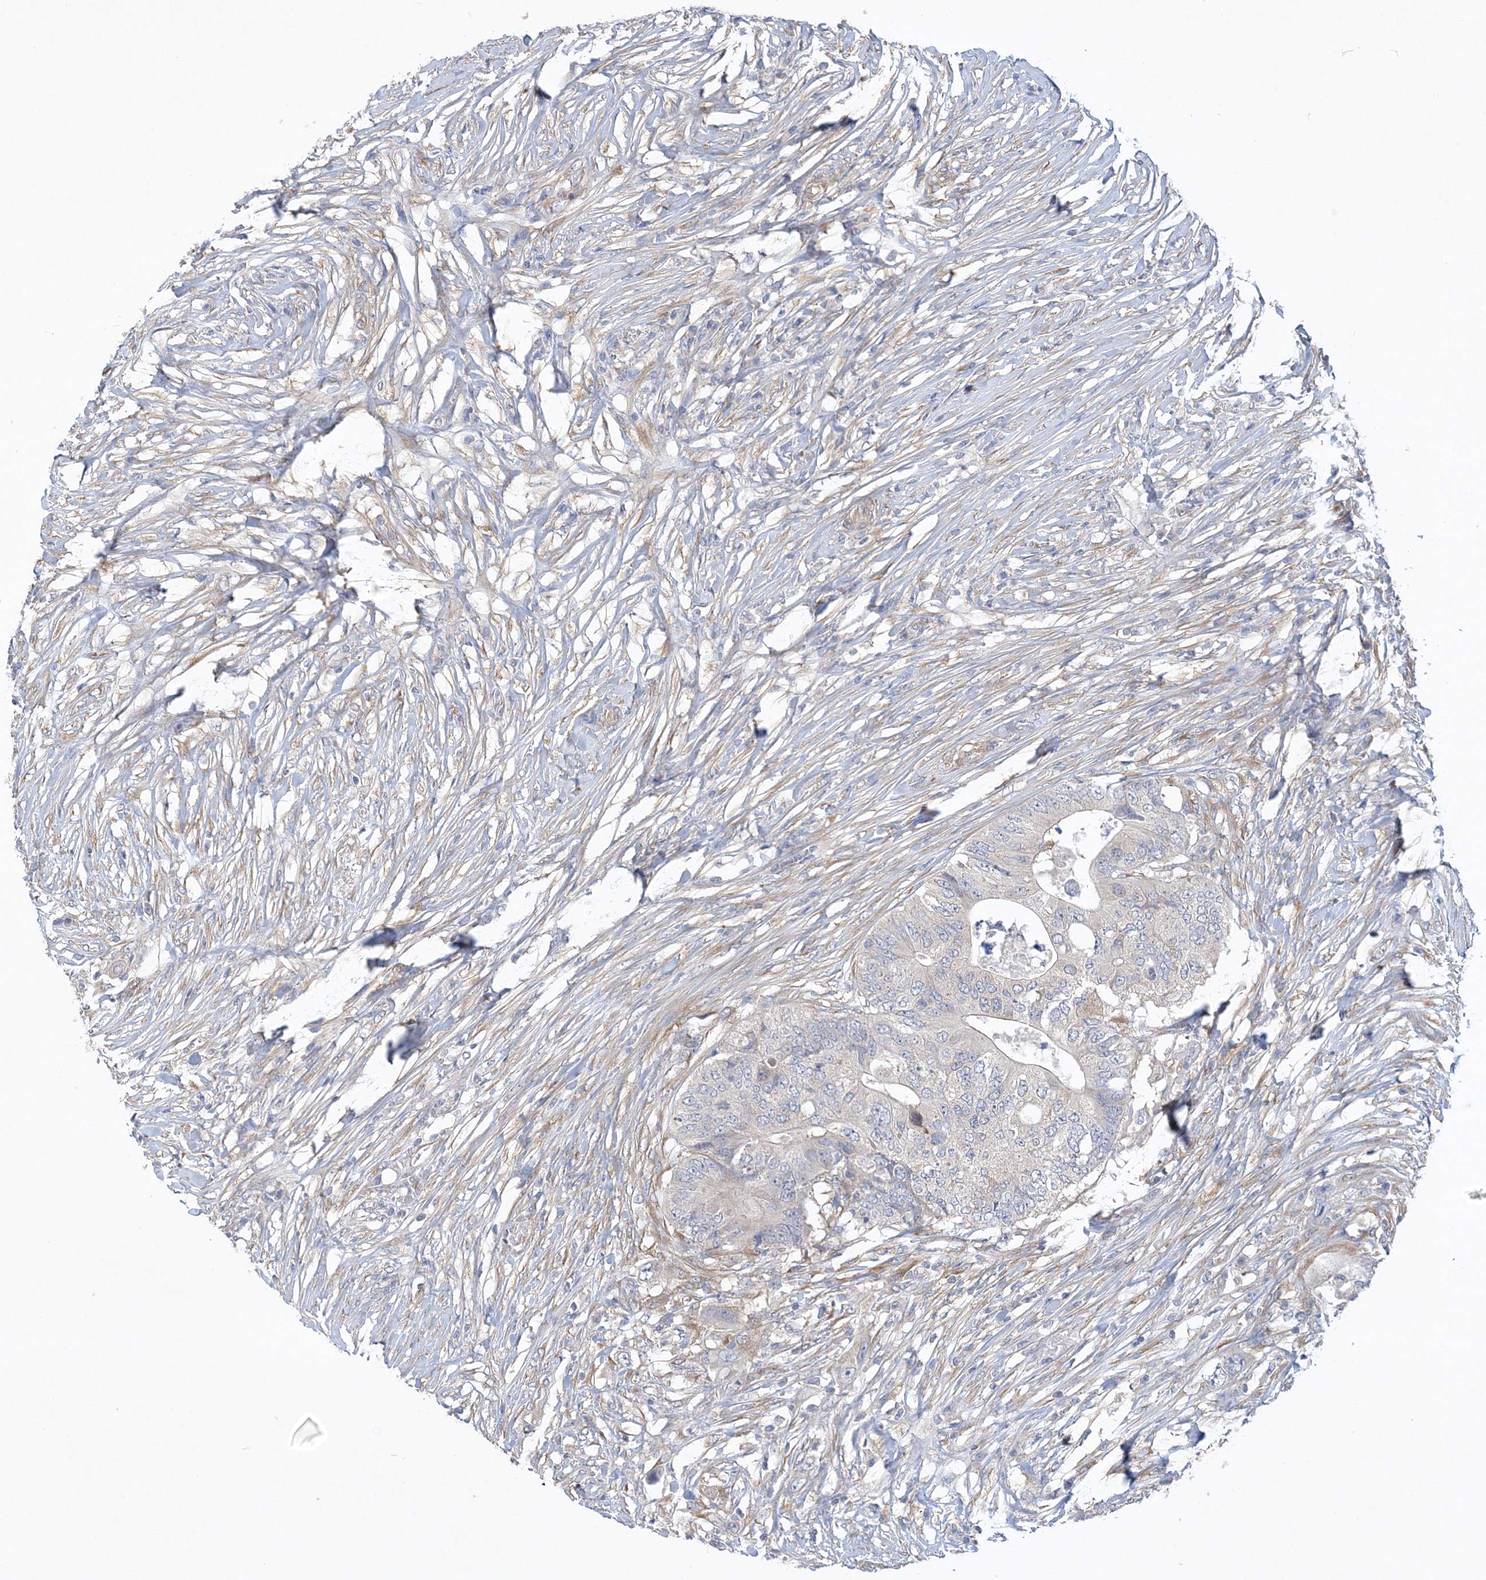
{"staining": {"intensity": "negative", "quantity": "none", "location": "none"}, "tissue": "colorectal cancer", "cell_type": "Tumor cells", "image_type": "cancer", "snomed": [{"axis": "morphology", "description": "Adenocarcinoma, NOS"}, {"axis": "topography", "description": "Colon"}], "caption": "Immunohistochemistry image of human colorectal cancer (adenocarcinoma) stained for a protein (brown), which shows no expression in tumor cells.", "gene": "MAP4K5", "patient": {"sex": "male", "age": 71}}